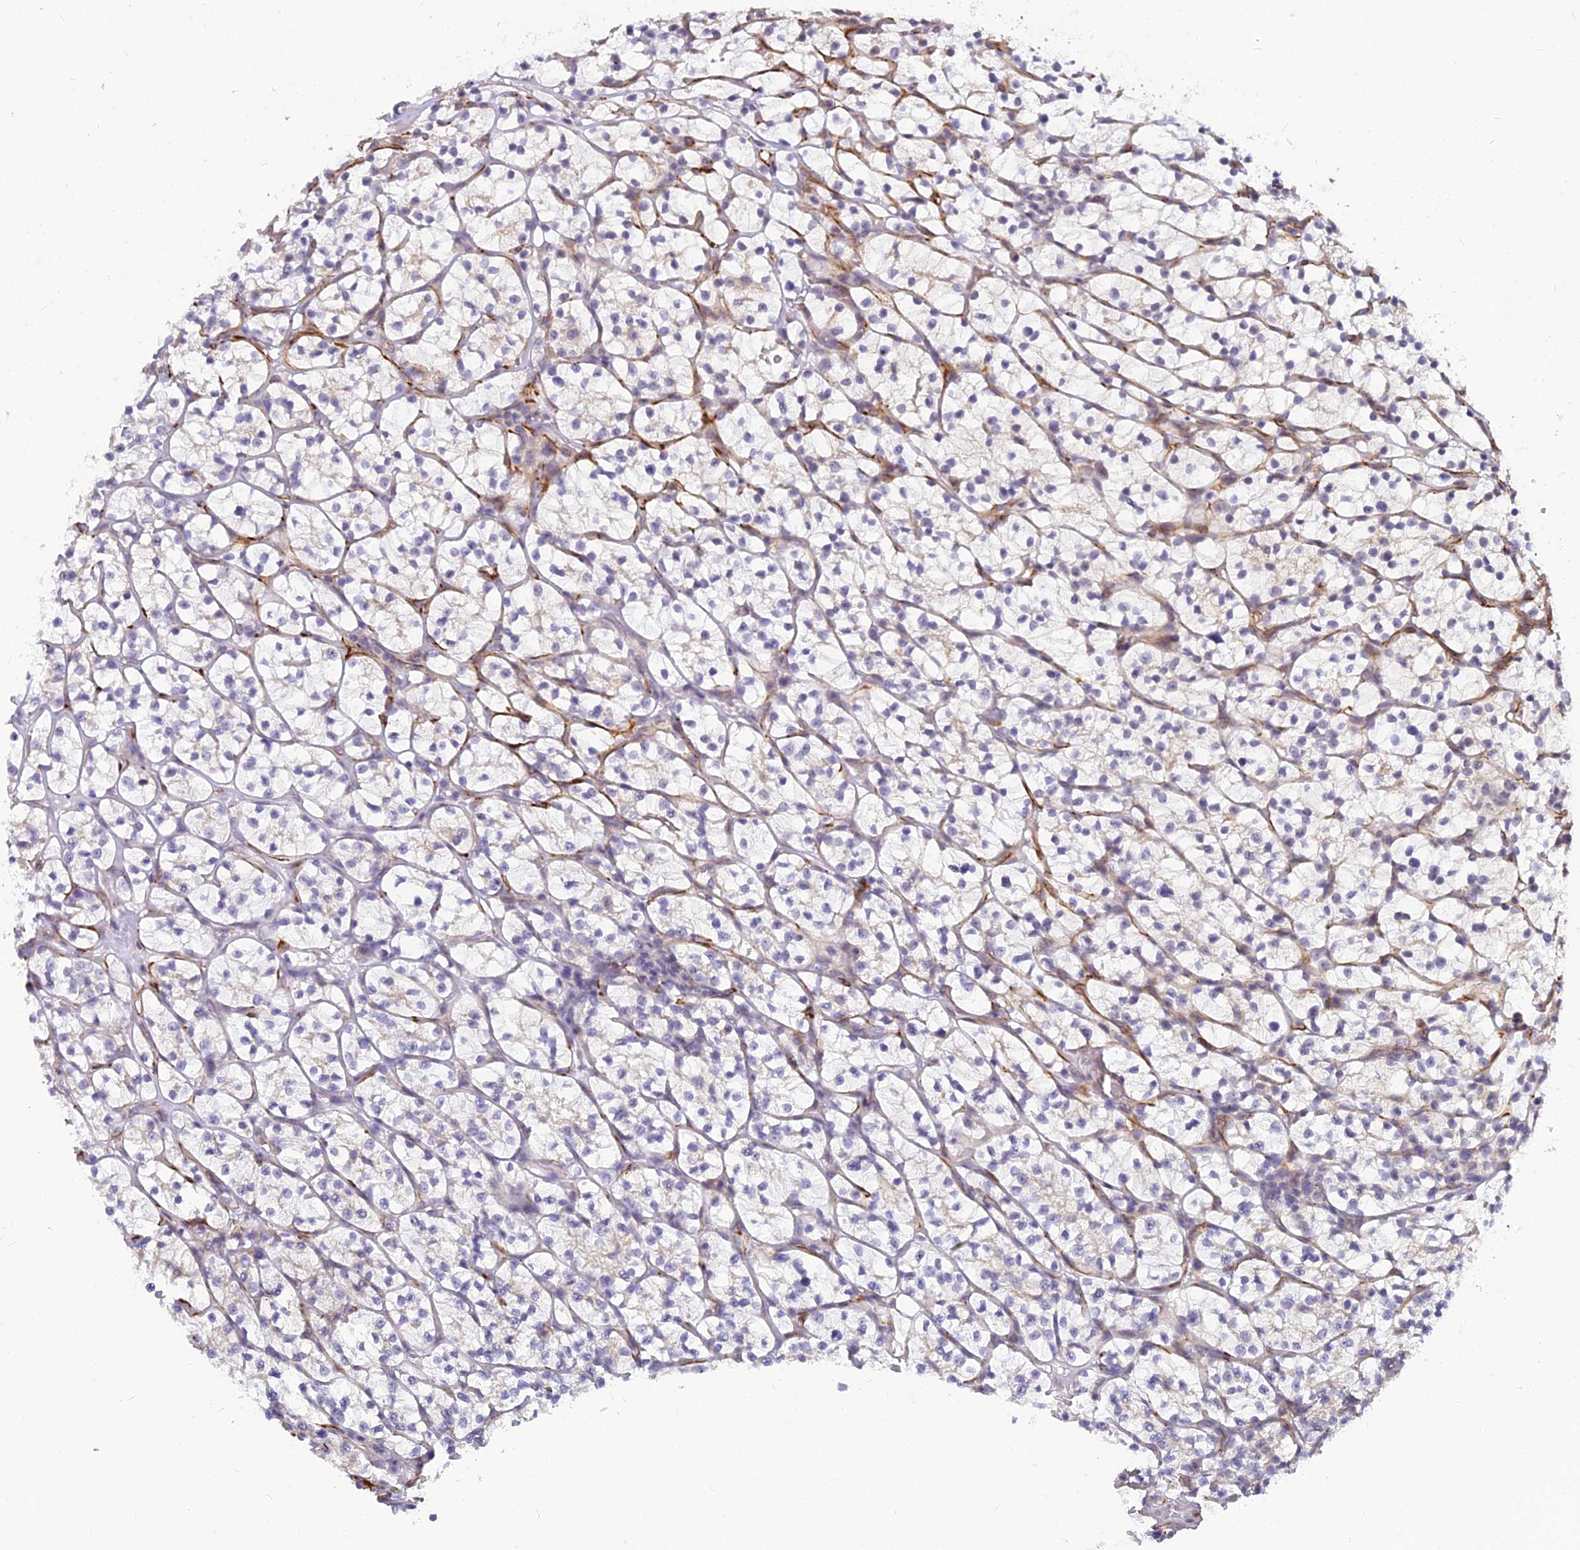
{"staining": {"intensity": "negative", "quantity": "none", "location": "none"}, "tissue": "renal cancer", "cell_type": "Tumor cells", "image_type": "cancer", "snomed": [{"axis": "morphology", "description": "Adenocarcinoma, NOS"}, {"axis": "topography", "description": "Kidney"}], "caption": "A micrograph of adenocarcinoma (renal) stained for a protein demonstrates no brown staining in tumor cells.", "gene": "RGL3", "patient": {"sex": "female", "age": 64}}